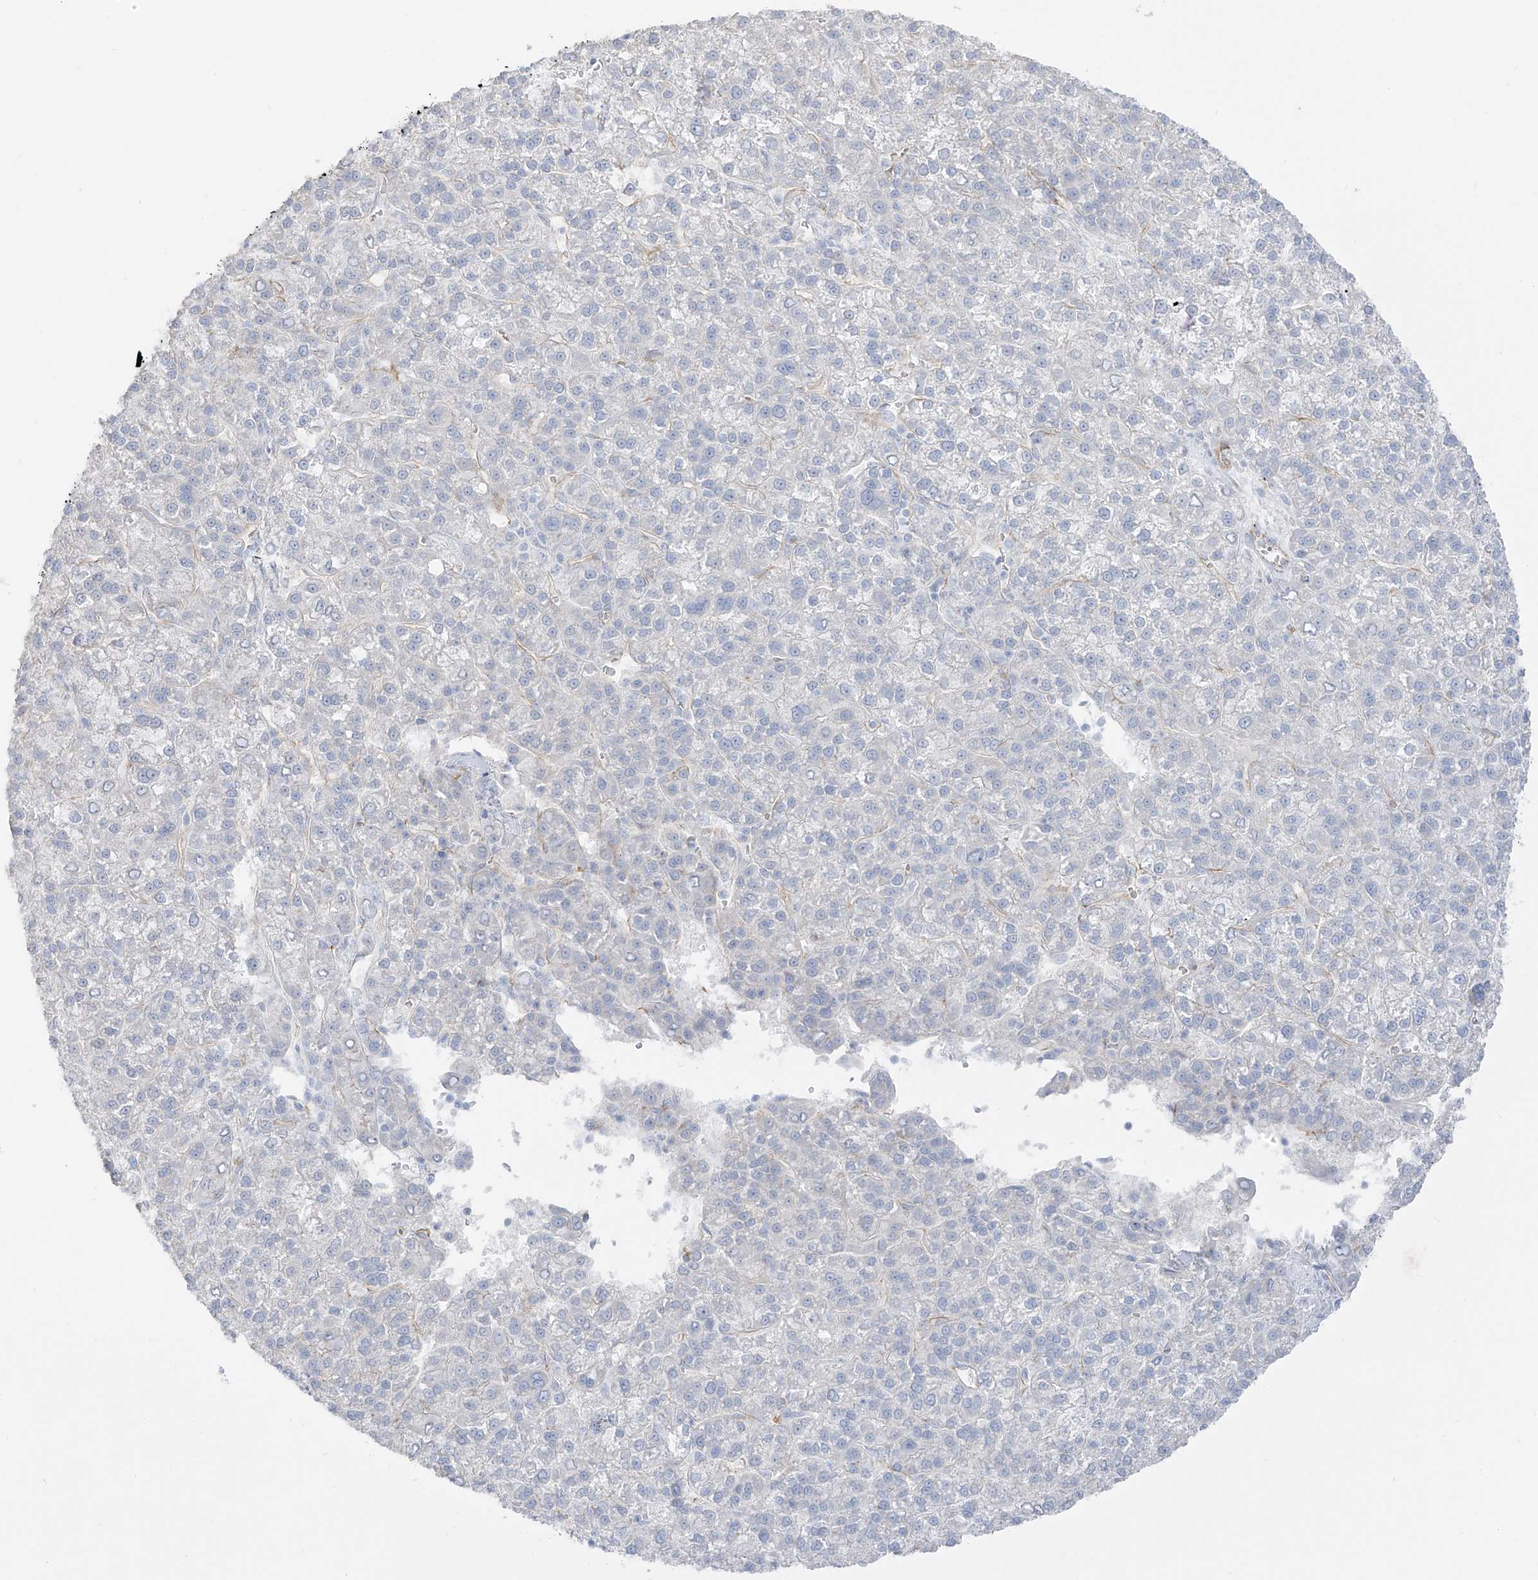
{"staining": {"intensity": "negative", "quantity": "none", "location": "none"}, "tissue": "liver cancer", "cell_type": "Tumor cells", "image_type": "cancer", "snomed": [{"axis": "morphology", "description": "Carcinoma, Hepatocellular, NOS"}, {"axis": "topography", "description": "Liver"}], "caption": "IHC image of neoplastic tissue: hepatocellular carcinoma (liver) stained with DAB exhibits no significant protein staining in tumor cells. (DAB (3,3'-diaminobenzidine) IHC, high magnification).", "gene": "C11orf87", "patient": {"sex": "female", "age": 58}}